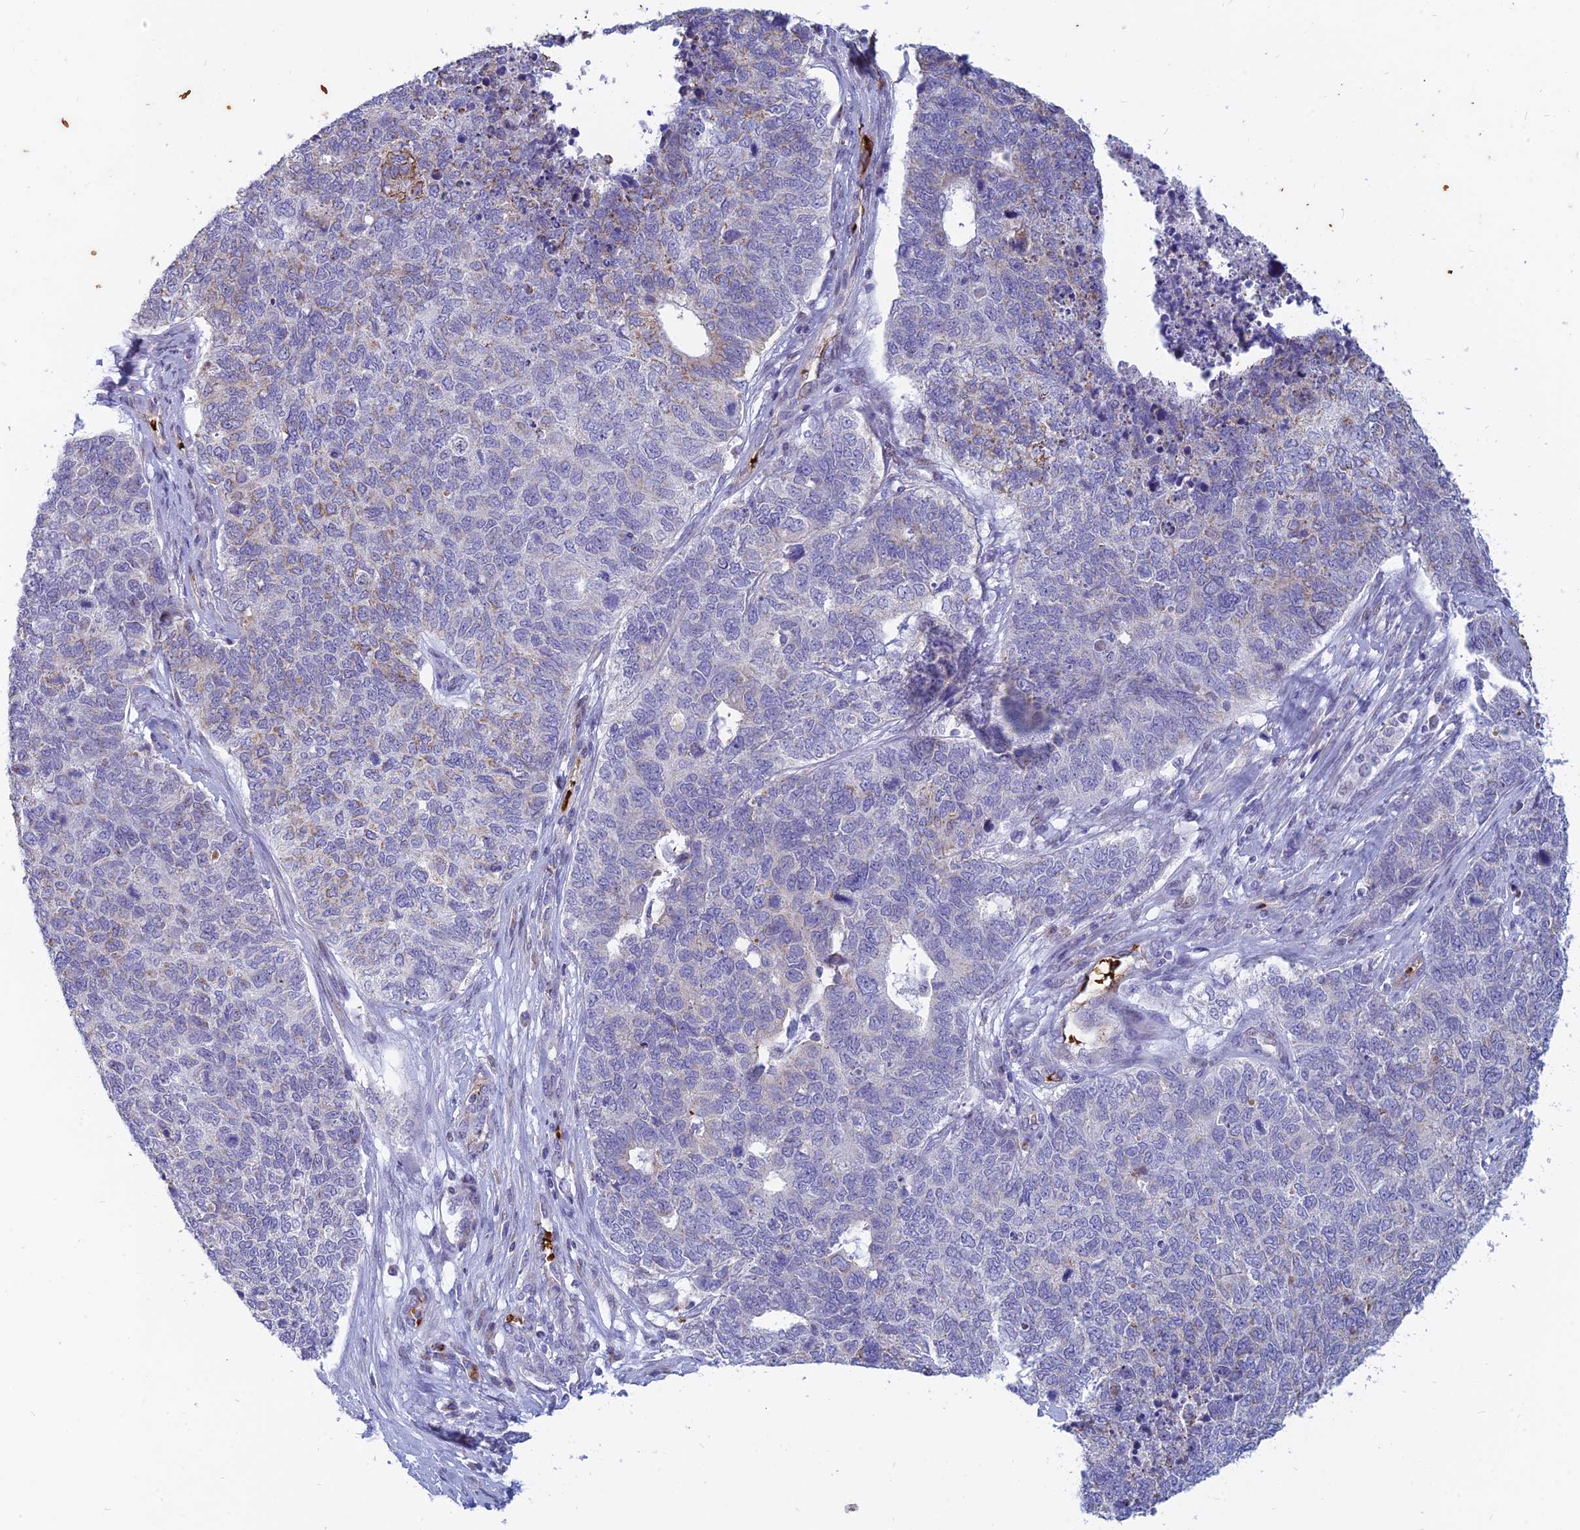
{"staining": {"intensity": "negative", "quantity": "none", "location": "none"}, "tissue": "cervical cancer", "cell_type": "Tumor cells", "image_type": "cancer", "snomed": [{"axis": "morphology", "description": "Squamous cell carcinoma, NOS"}, {"axis": "topography", "description": "Cervix"}], "caption": "High power microscopy histopathology image of an immunohistochemistry (IHC) histopathology image of cervical cancer (squamous cell carcinoma), revealing no significant staining in tumor cells. The staining was performed using DAB (3,3'-diaminobenzidine) to visualize the protein expression in brown, while the nuclei were stained in blue with hematoxylin (Magnification: 20x).", "gene": "HHAT", "patient": {"sex": "female", "age": 63}}